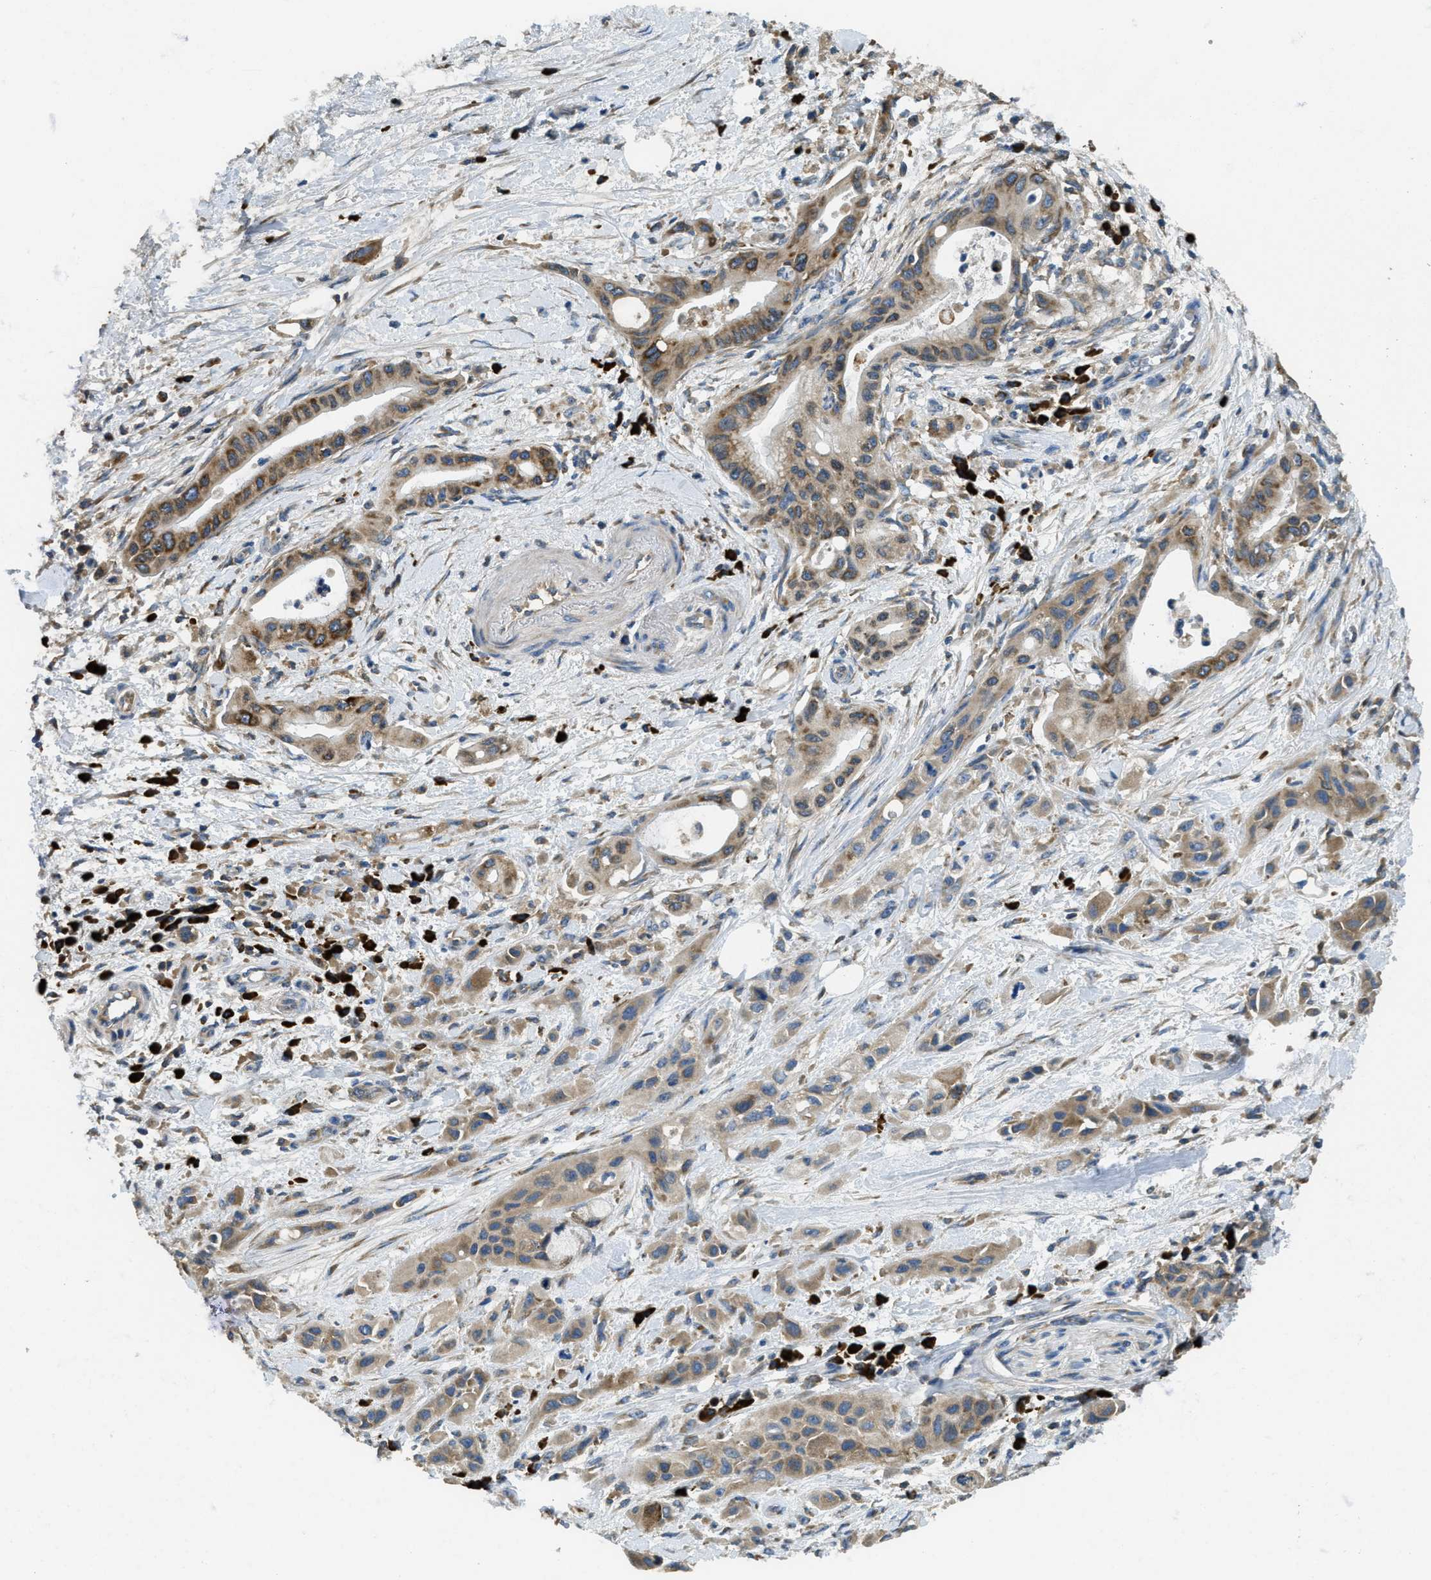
{"staining": {"intensity": "moderate", "quantity": ">75%", "location": "cytoplasmic/membranous"}, "tissue": "pancreatic cancer", "cell_type": "Tumor cells", "image_type": "cancer", "snomed": [{"axis": "morphology", "description": "Adenocarcinoma, NOS"}, {"axis": "topography", "description": "Pancreas"}], "caption": "High-magnification brightfield microscopy of pancreatic cancer stained with DAB (brown) and counterstained with hematoxylin (blue). tumor cells exhibit moderate cytoplasmic/membranous positivity is seen in about>75% of cells.", "gene": "SSR1", "patient": {"sex": "female", "age": 73}}